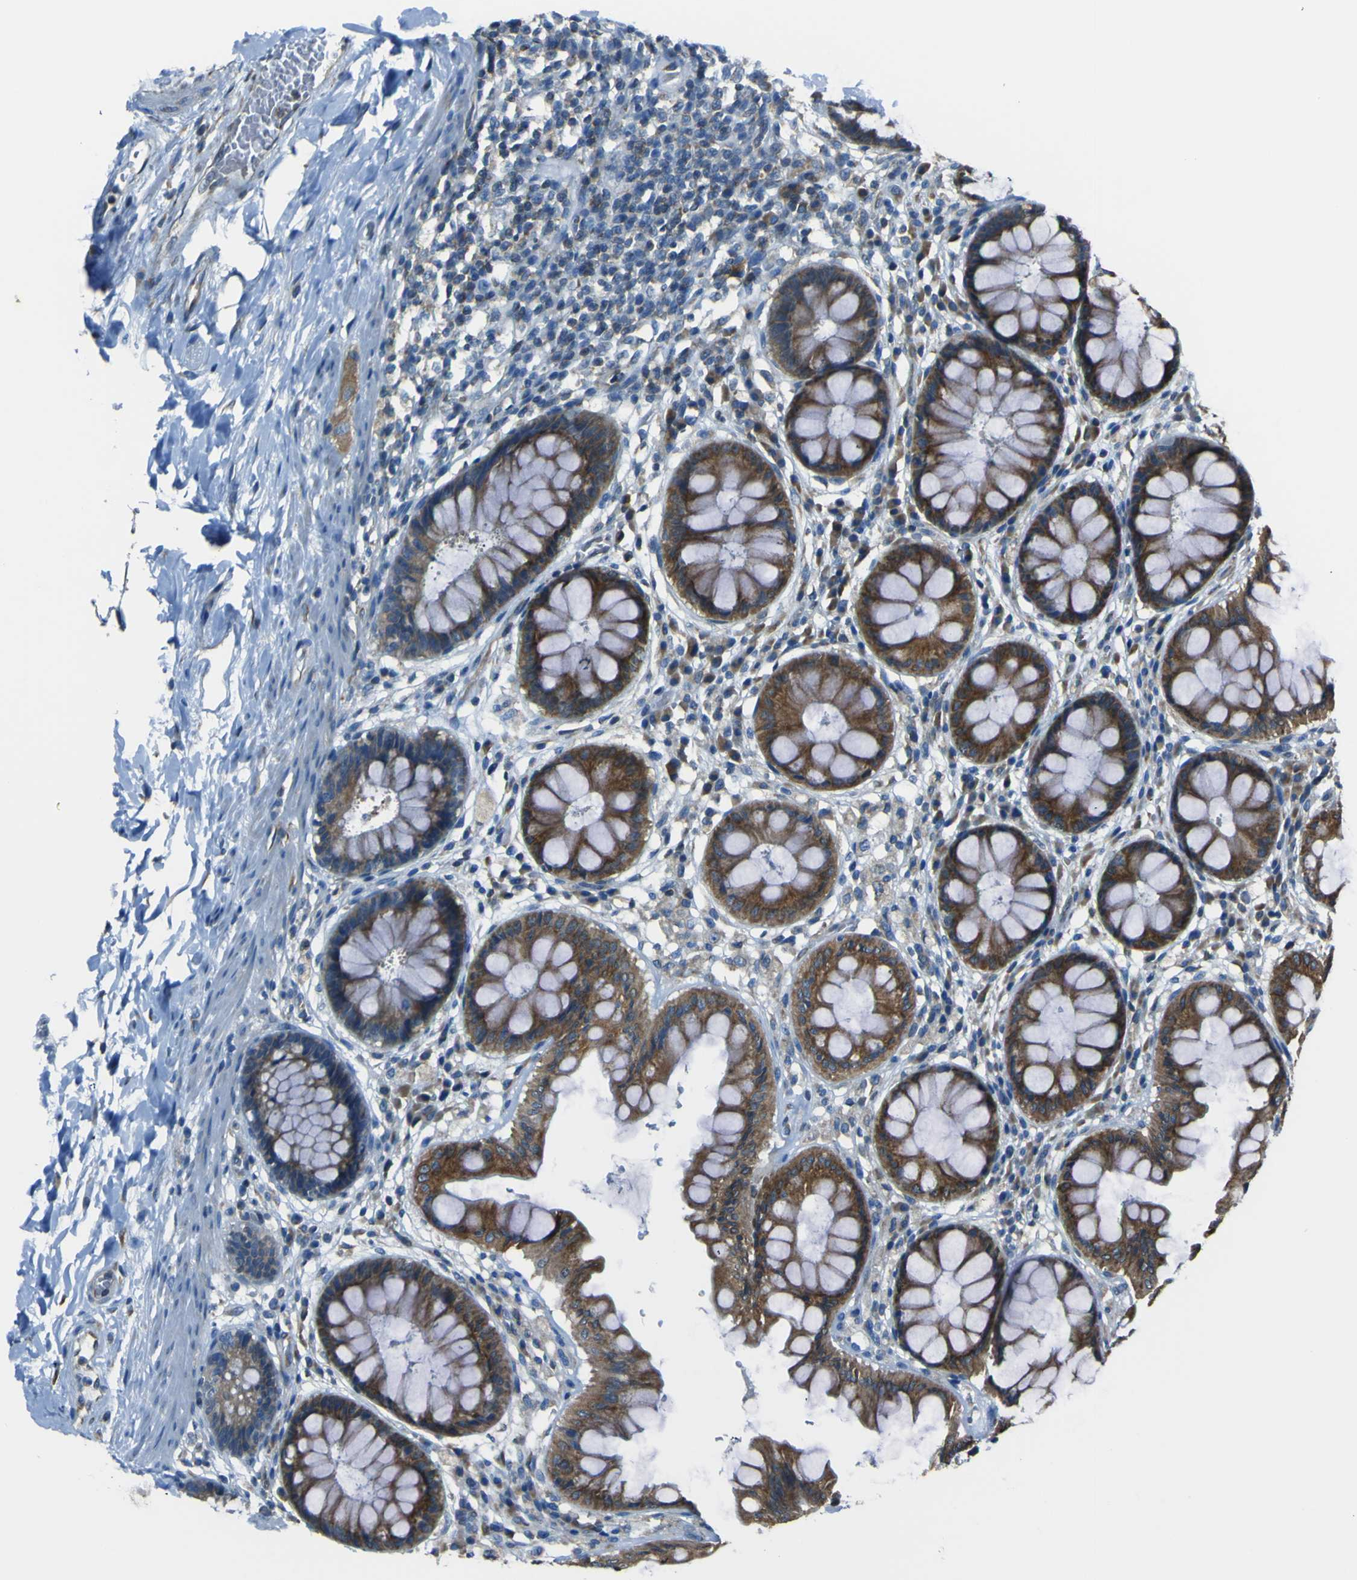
{"staining": {"intensity": "strong", "quantity": ">75%", "location": "cytoplasmic/membranous"}, "tissue": "rectum", "cell_type": "Glandular cells", "image_type": "normal", "snomed": [{"axis": "morphology", "description": "Normal tissue, NOS"}, {"axis": "topography", "description": "Rectum"}], "caption": "Approximately >75% of glandular cells in normal rectum demonstrate strong cytoplasmic/membranous protein staining as visualized by brown immunohistochemical staining.", "gene": "STIM1", "patient": {"sex": "female", "age": 46}}